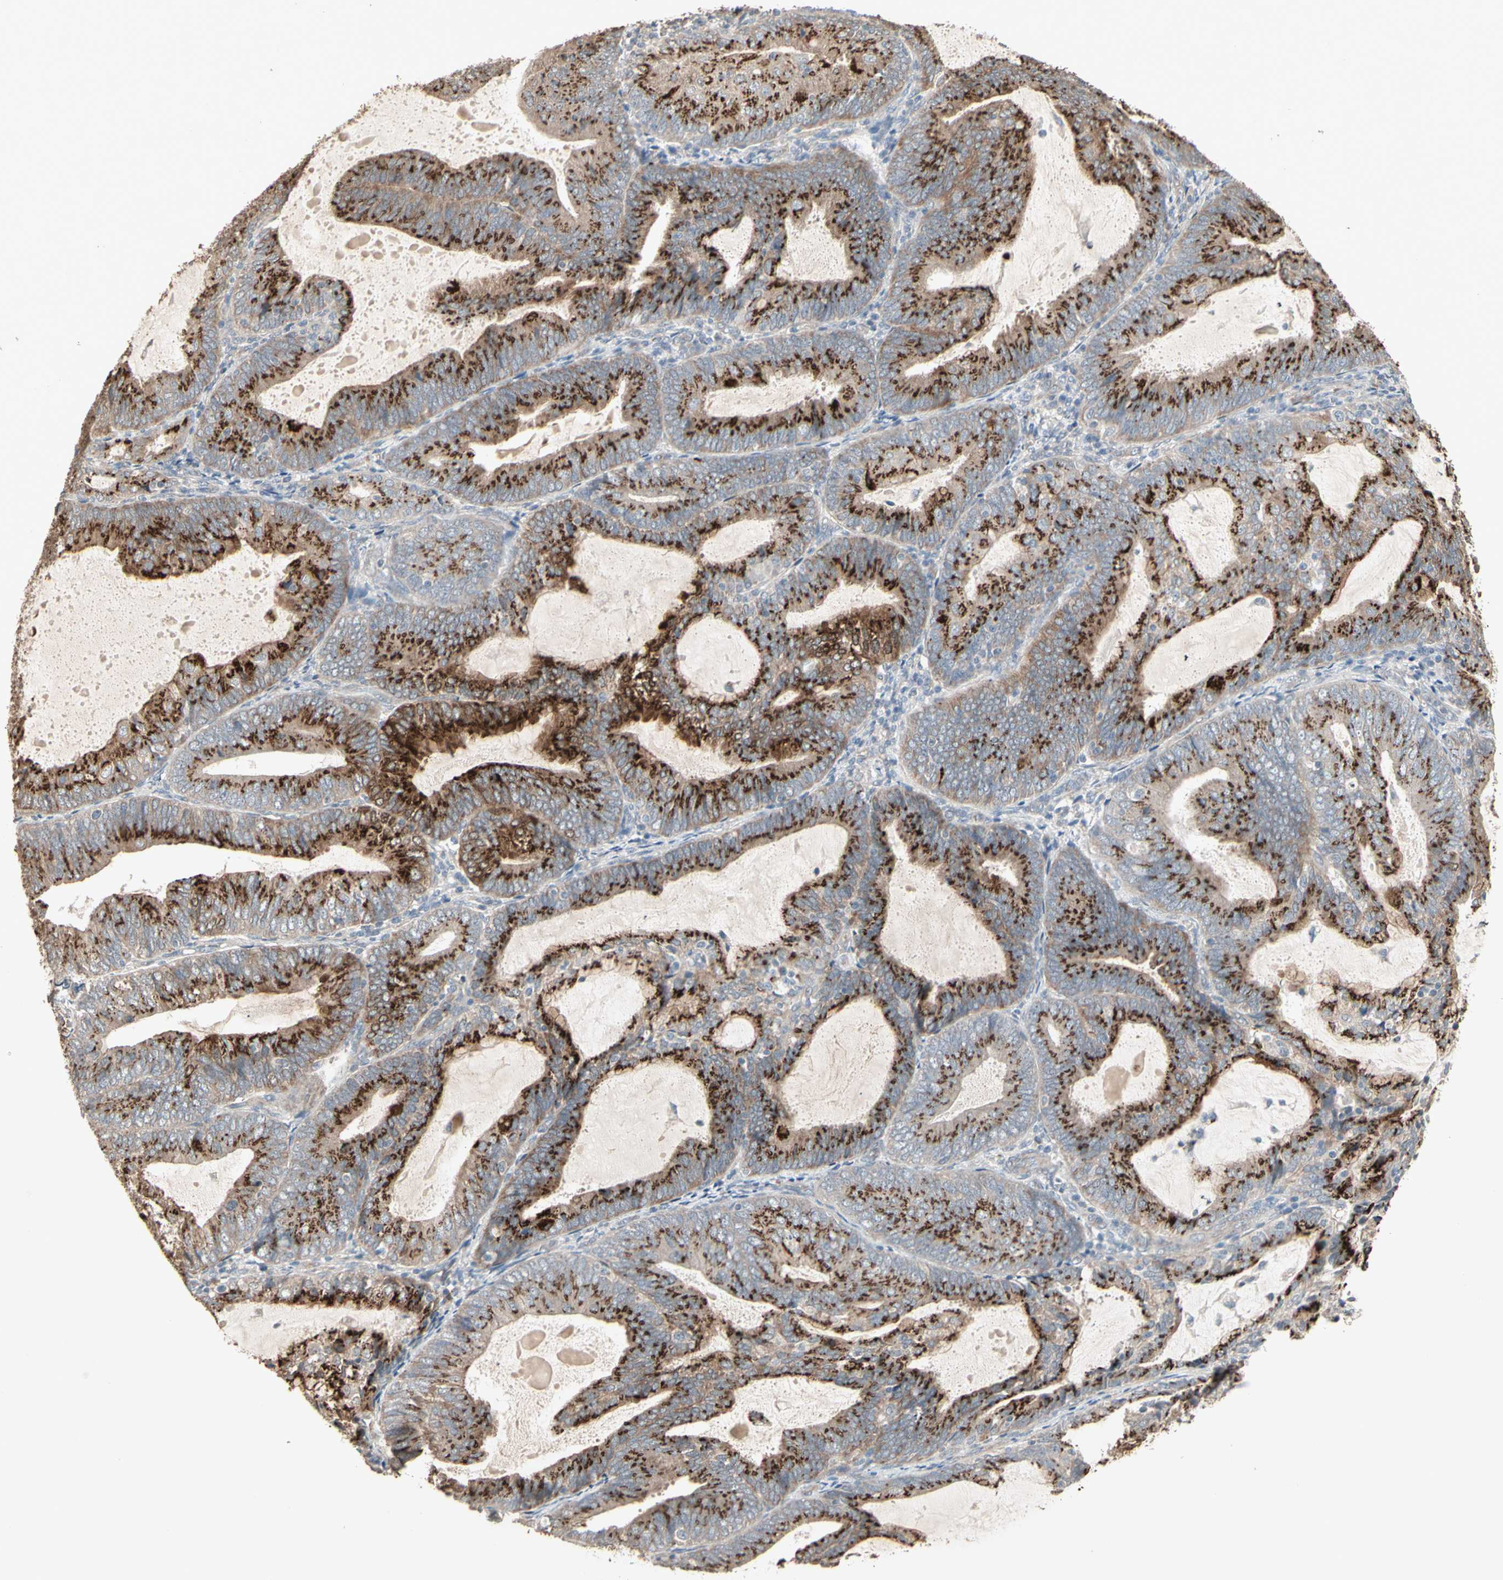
{"staining": {"intensity": "strong", "quantity": ">75%", "location": "cytoplasmic/membranous"}, "tissue": "endometrial cancer", "cell_type": "Tumor cells", "image_type": "cancer", "snomed": [{"axis": "morphology", "description": "Adenocarcinoma, NOS"}, {"axis": "topography", "description": "Endometrium"}], "caption": "A photomicrograph of human endometrial cancer stained for a protein shows strong cytoplasmic/membranous brown staining in tumor cells.", "gene": "GALNT3", "patient": {"sex": "female", "age": 81}}